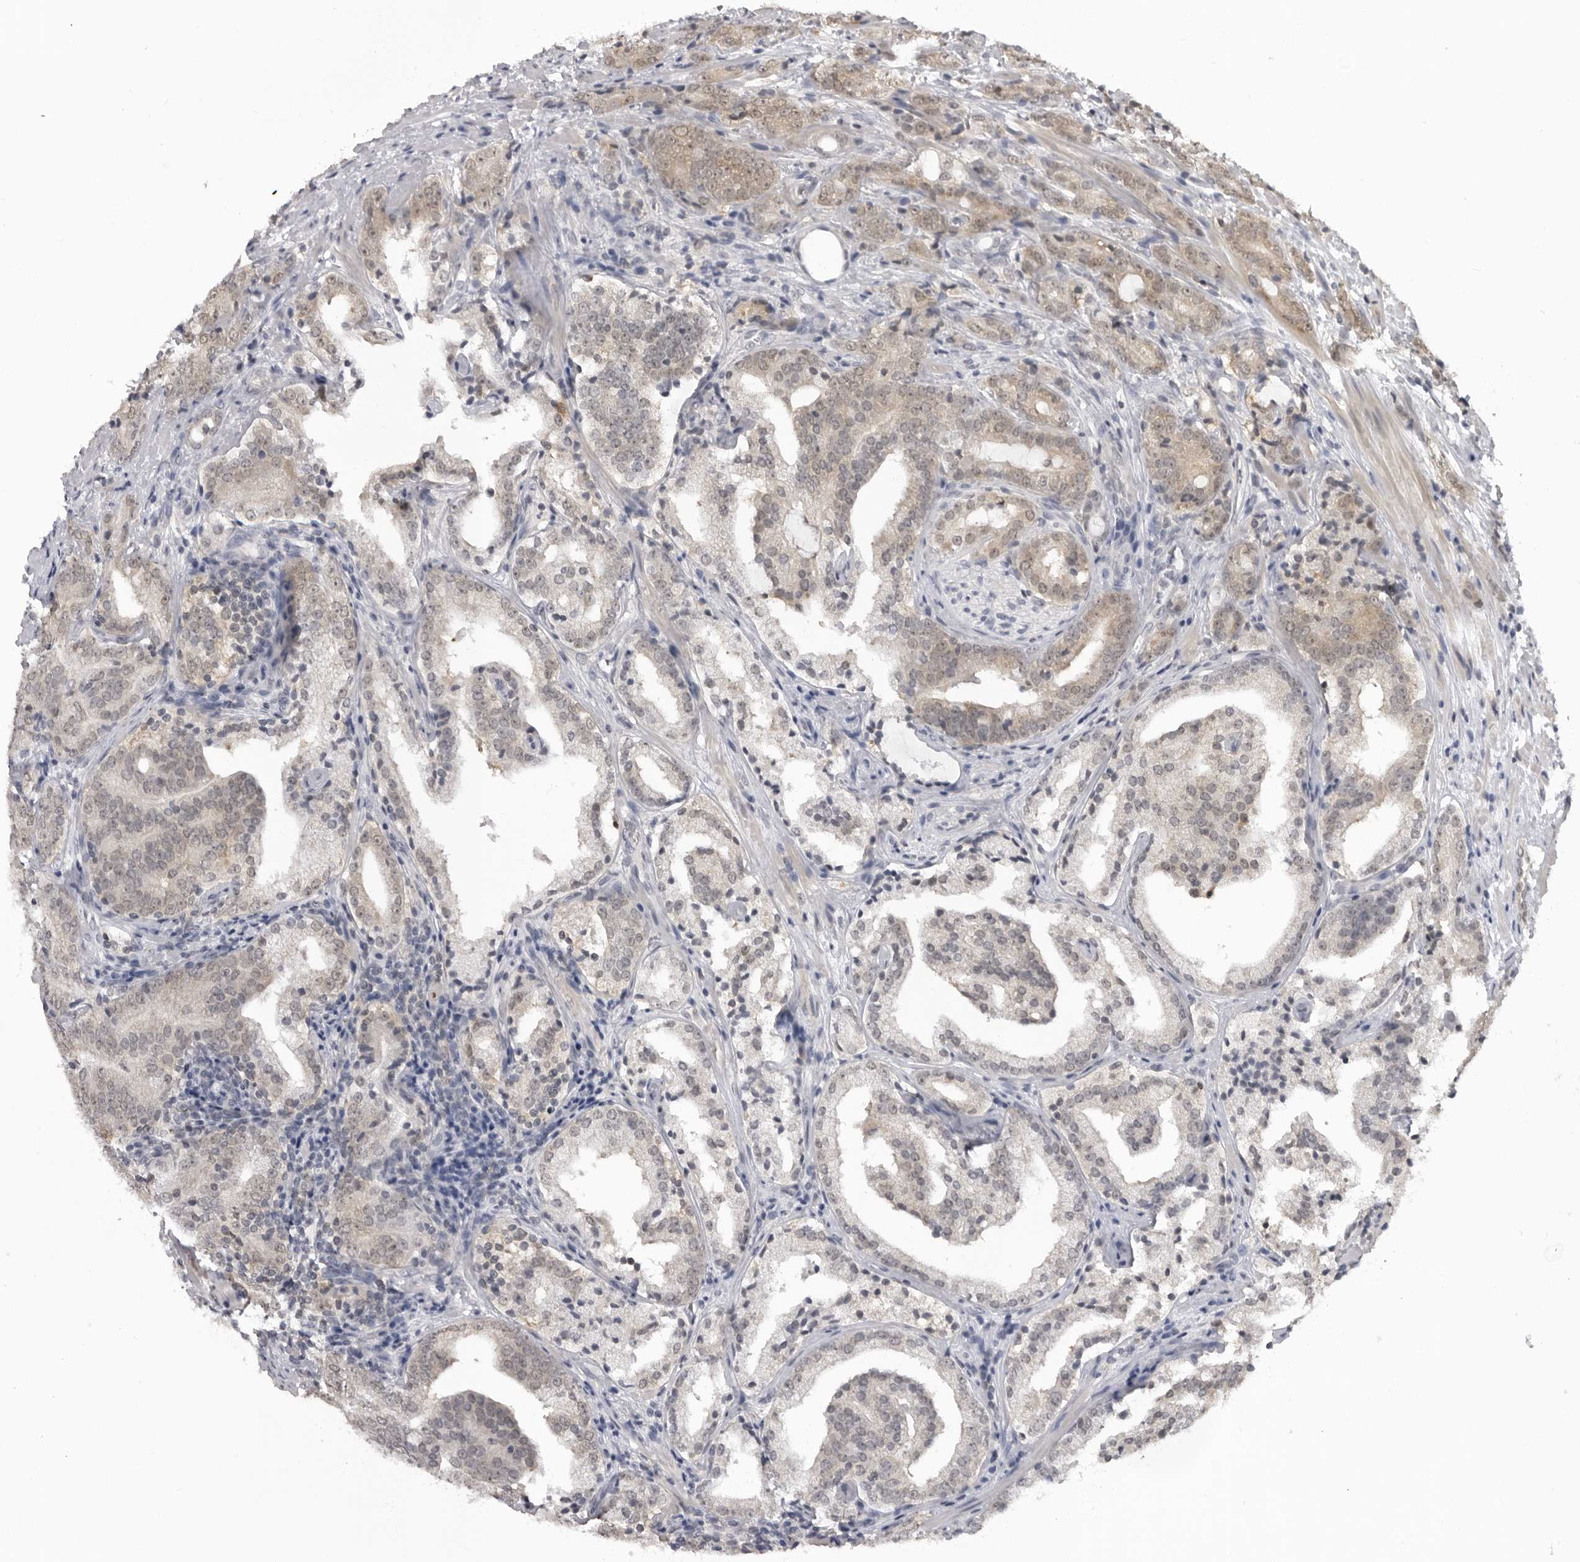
{"staining": {"intensity": "weak", "quantity": ">75%", "location": "cytoplasmic/membranous,nuclear"}, "tissue": "prostate cancer", "cell_type": "Tumor cells", "image_type": "cancer", "snomed": [{"axis": "morphology", "description": "Adenocarcinoma, High grade"}, {"axis": "topography", "description": "Prostate"}], "caption": "DAB (3,3'-diaminobenzidine) immunohistochemical staining of human prostate cancer (adenocarcinoma (high-grade)) exhibits weak cytoplasmic/membranous and nuclear protein positivity in approximately >75% of tumor cells.", "gene": "PDCL3", "patient": {"sex": "male", "age": 57}}